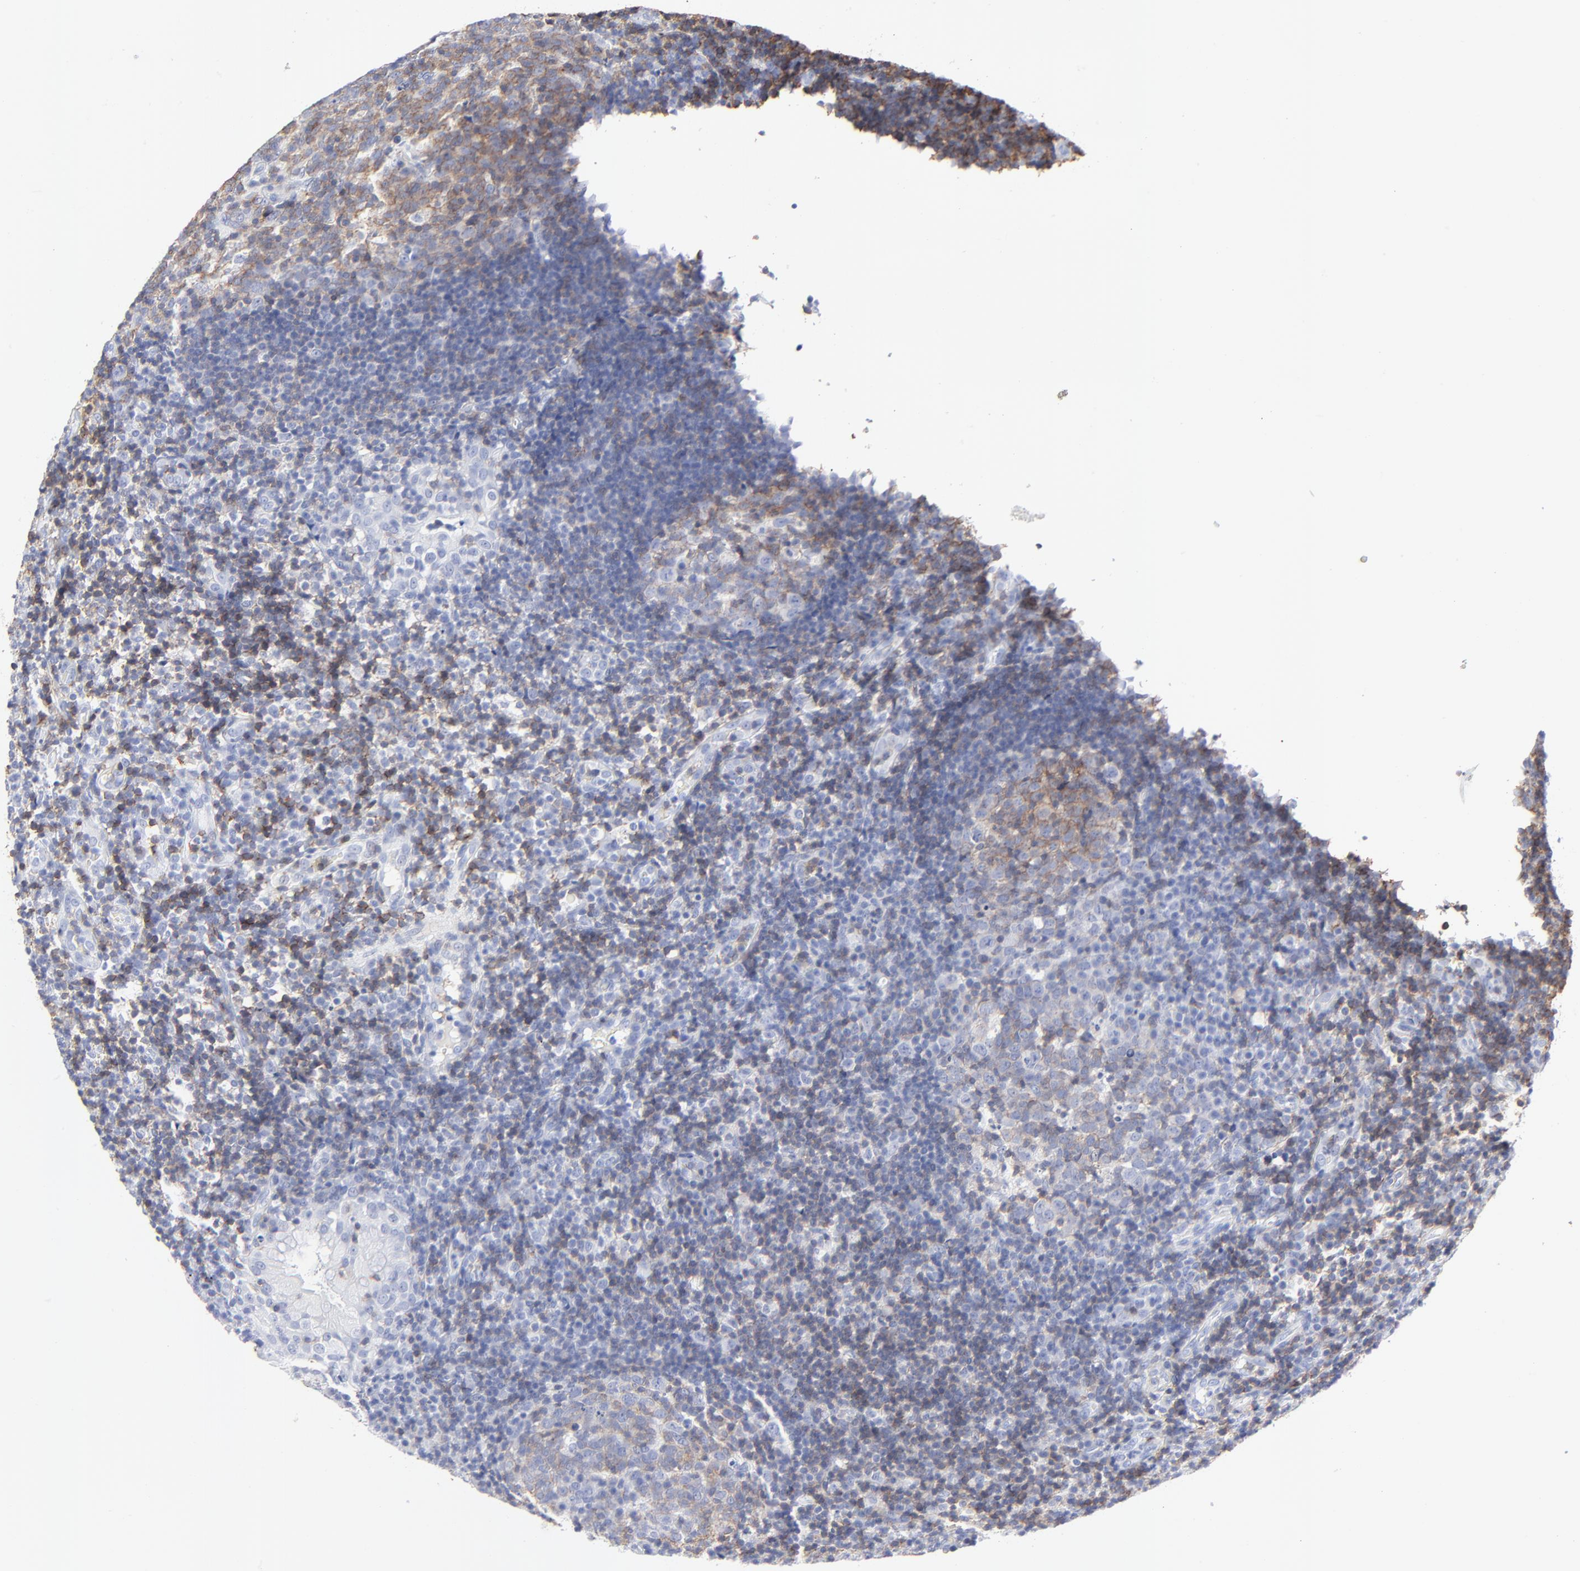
{"staining": {"intensity": "weak", "quantity": "25%-75%", "location": "cytoplasmic/membranous"}, "tissue": "tonsil", "cell_type": "Germinal center cells", "image_type": "normal", "snomed": [{"axis": "morphology", "description": "Normal tissue, NOS"}, {"axis": "topography", "description": "Tonsil"}], "caption": "Tonsil stained with DAB (3,3'-diaminobenzidine) immunohistochemistry (IHC) demonstrates low levels of weak cytoplasmic/membranous positivity in about 25%-75% of germinal center cells. (DAB IHC with brightfield microscopy, high magnification).", "gene": "LCK", "patient": {"sex": "female", "age": 40}}